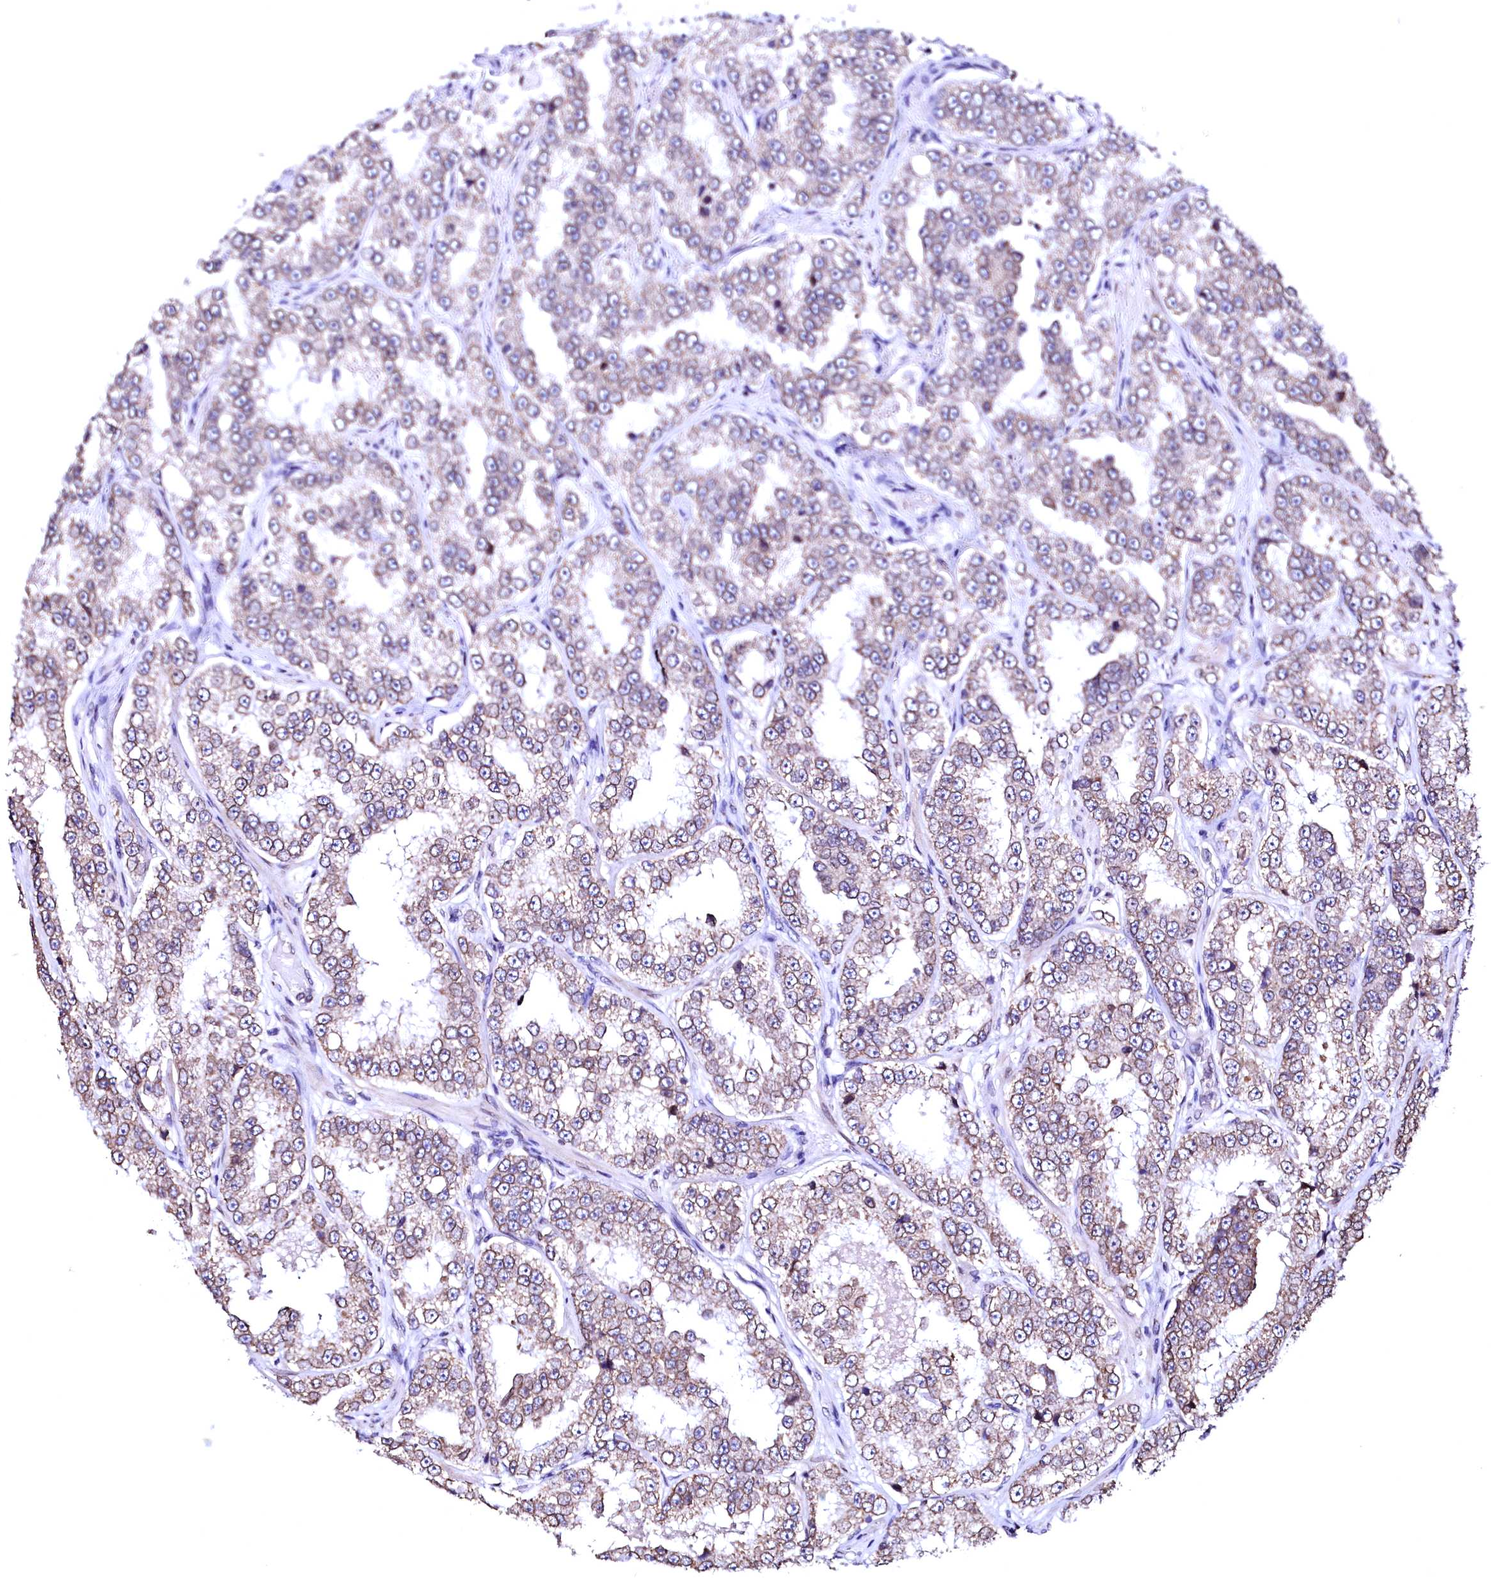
{"staining": {"intensity": "moderate", "quantity": ">75%", "location": "cytoplasmic/membranous,nuclear"}, "tissue": "prostate cancer", "cell_type": "Tumor cells", "image_type": "cancer", "snomed": [{"axis": "morphology", "description": "Normal tissue, NOS"}, {"axis": "morphology", "description": "Adenocarcinoma, High grade"}, {"axis": "topography", "description": "Prostate"}], "caption": "Immunohistochemistry micrograph of prostate adenocarcinoma (high-grade) stained for a protein (brown), which demonstrates medium levels of moderate cytoplasmic/membranous and nuclear expression in approximately >75% of tumor cells.", "gene": "HAND1", "patient": {"sex": "male", "age": 83}}